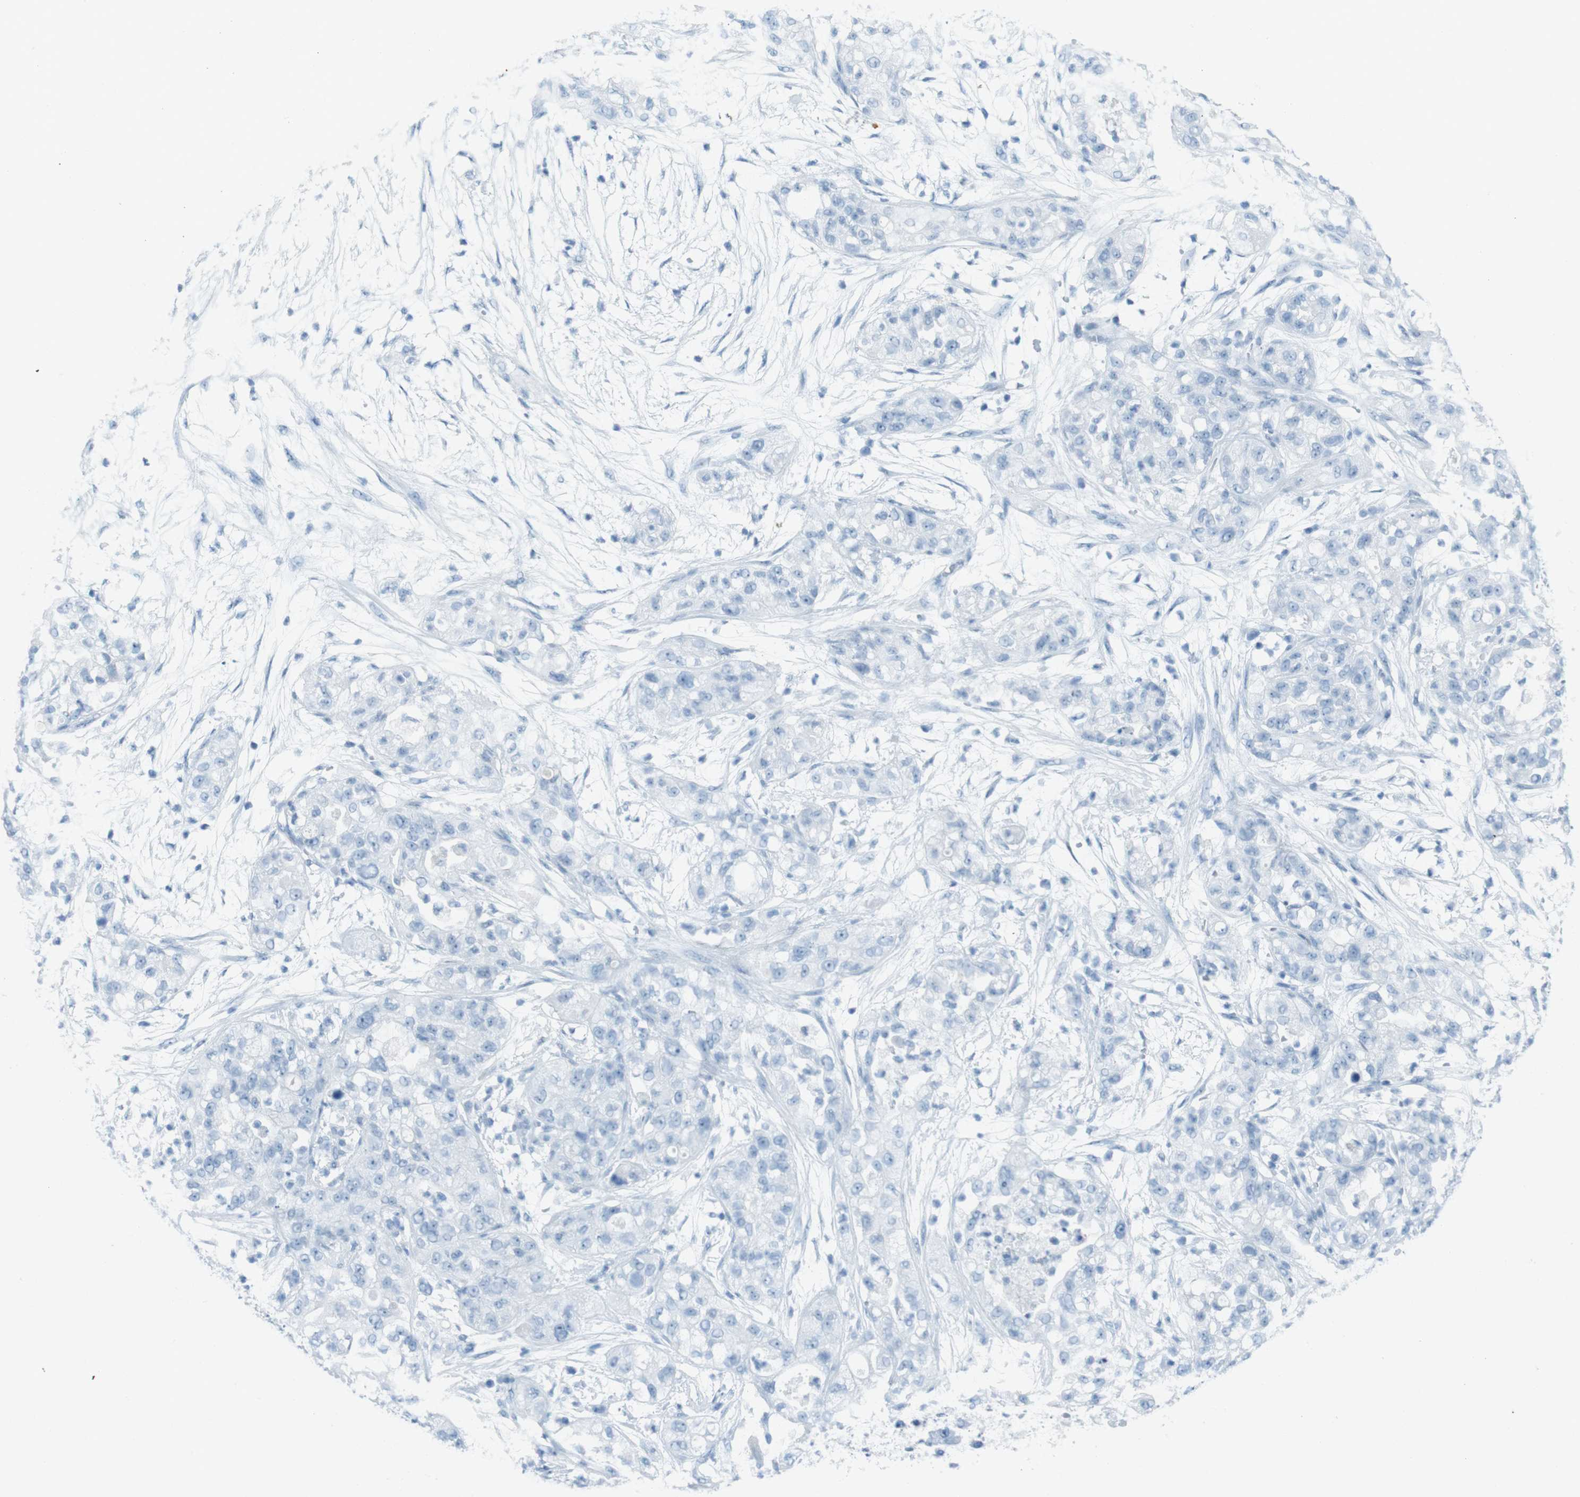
{"staining": {"intensity": "negative", "quantity": "none", "location": "none"}, "tissue": "pancreatic cancer", "cell_type": "Tumor cells", "image_type": "cancer", "snomed": [{"axis": "morphology", "description": "Adenocarcinoma, NOS"}, {"axis": "topography", "description": "Pancreas"}], "caption": "Pancreatic adenocarcinoma was stained to show a protein in brown. There is no significant expression in tumor cells.", "gene": "TMEM207", "patient": {"sex": "female", "age": 78}}